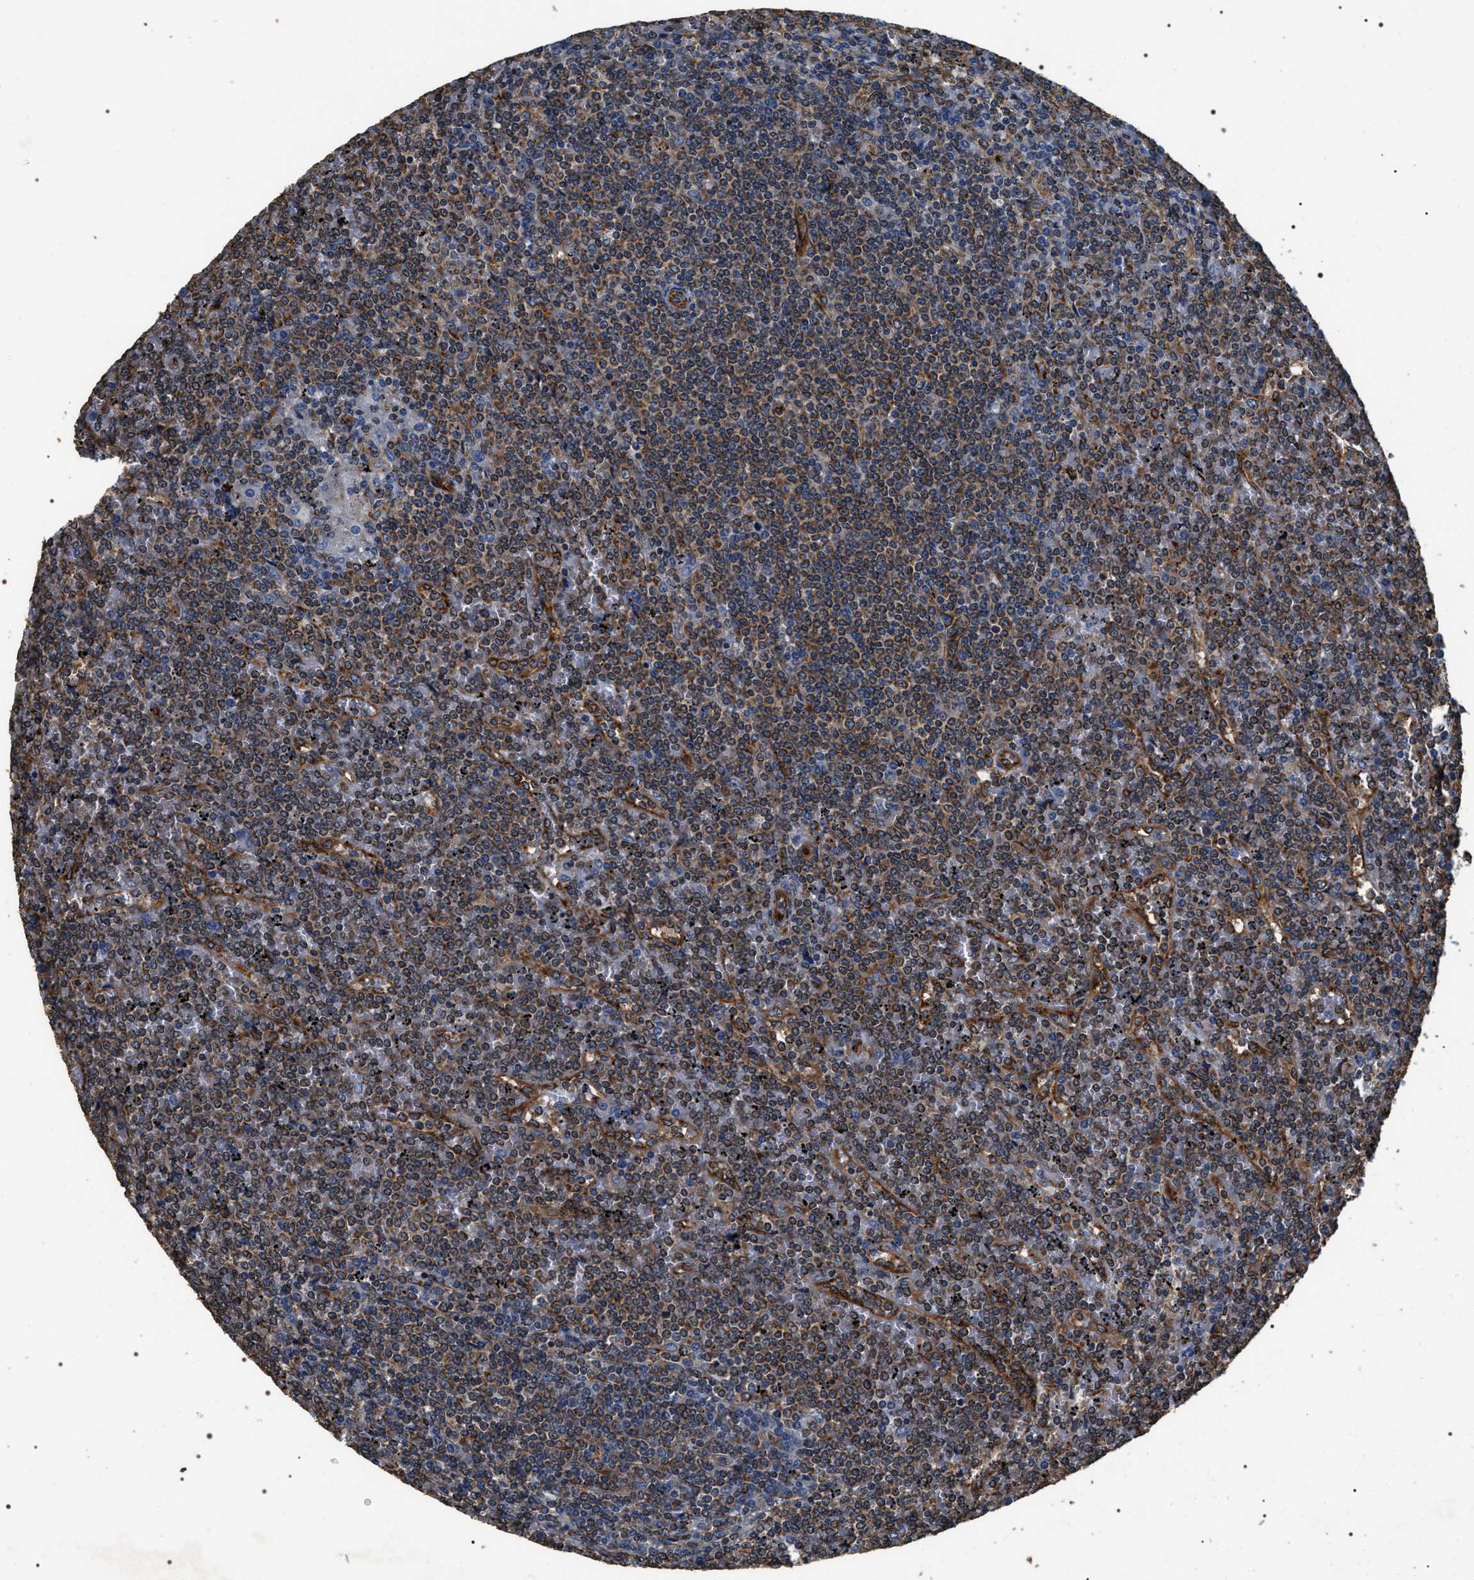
{"staining": {"intensity": "moderate", "quantity": ">75%", "location": "cytoplasmic/membranous"}, "tissue": "lymphoma", "cell_type": "Tumor cells", "image_type": "cancer", "snomed": [{"axis": "morphology", "description": "Malignant lymphoma, non-Hodgkin's type, Low grade"}, {"axis": "topography", "description": "Spleen"}], "caption": "Immunohistochemistry (IHC) (DAB (3,3'-diaminobenzidine)) staining of lymphoma exhibits moderate cytoplasmic/membranous protein staining in about >75% of tumor cells. Nuclei are stained in blue.", "gene": "KTN1", "patient": {"sex": "female", "age": 19}}